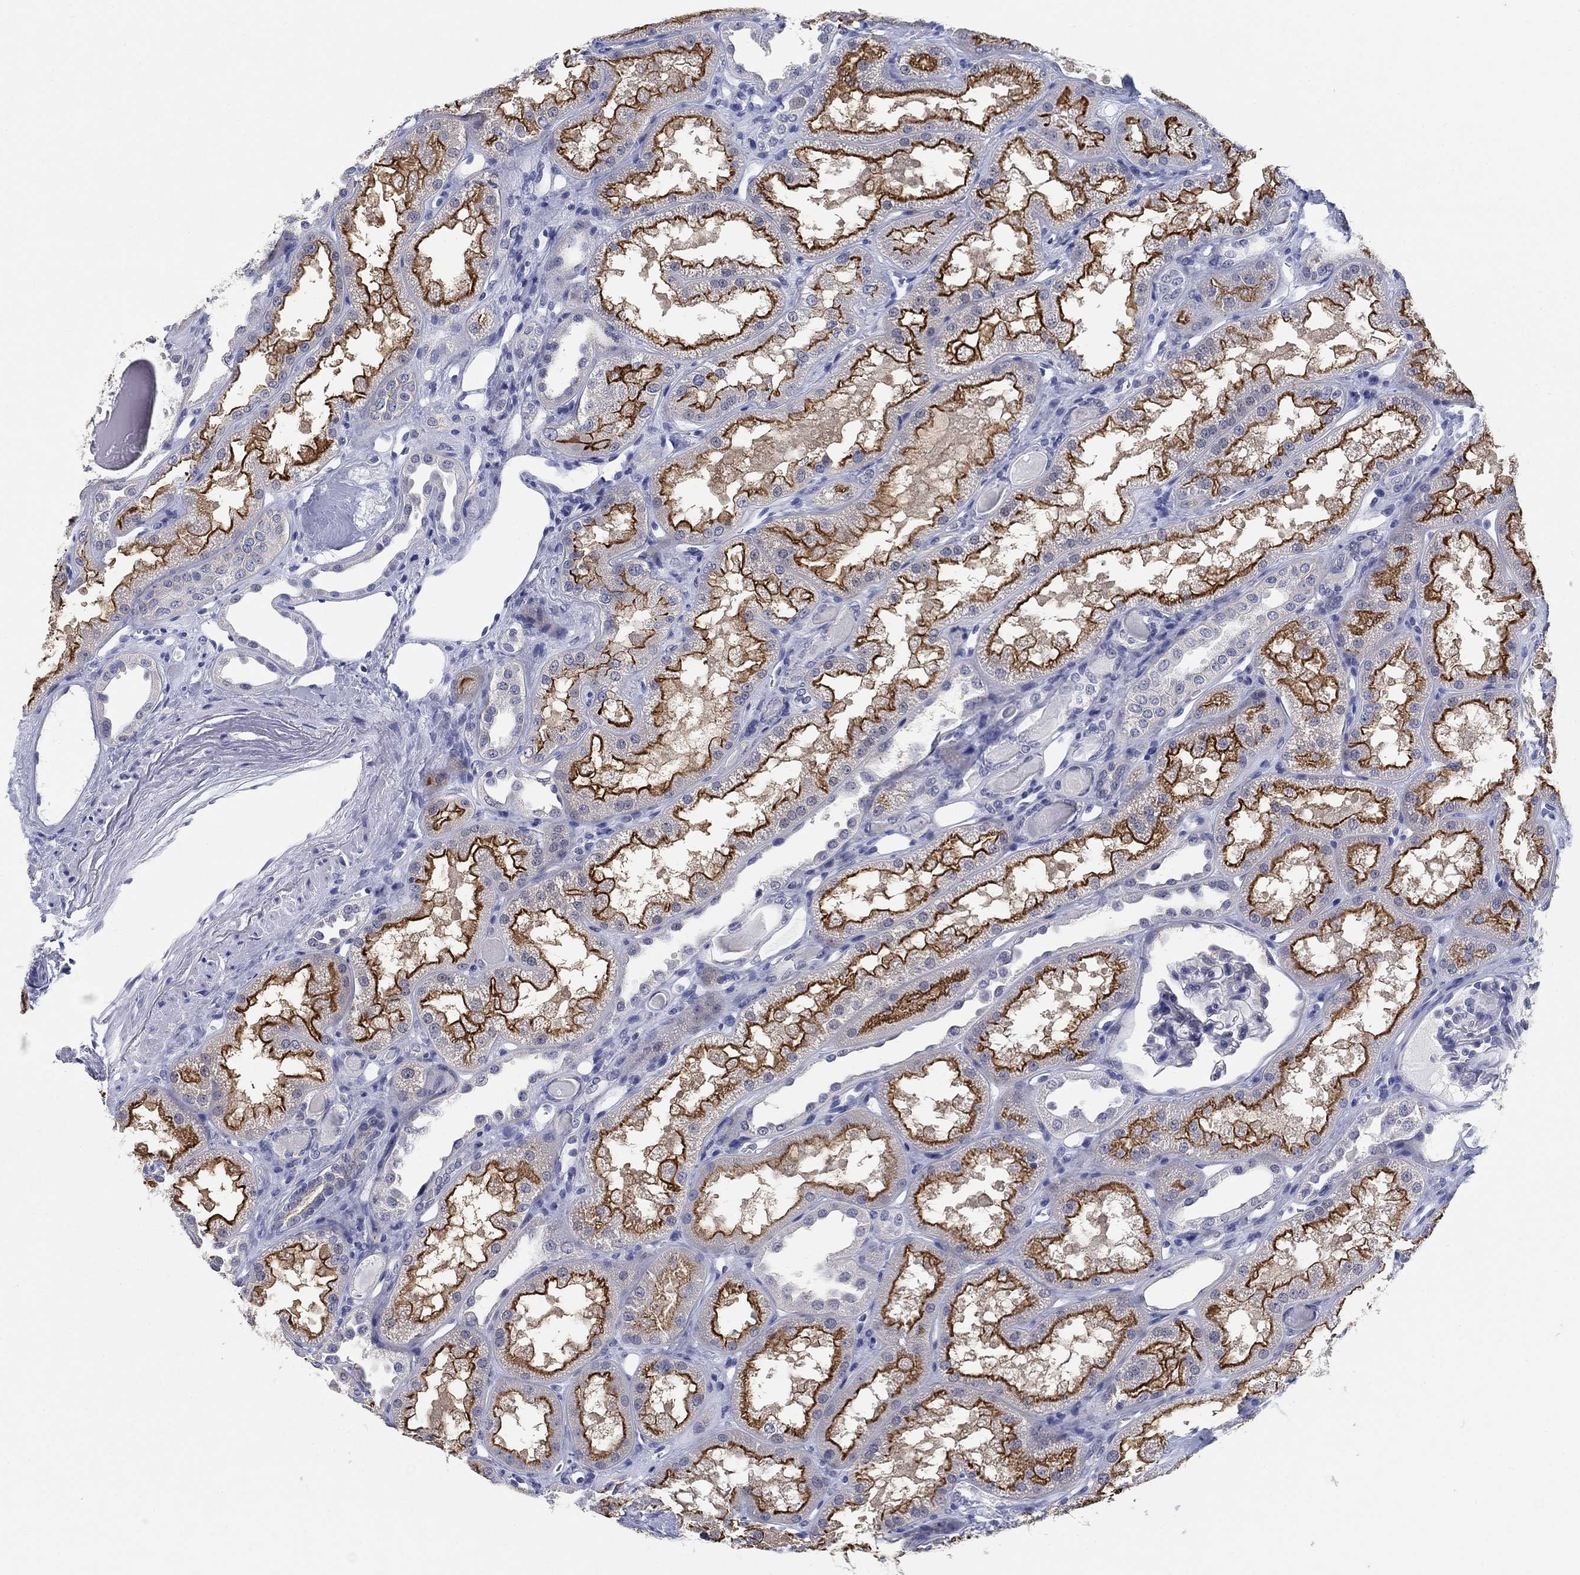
{"staining": {"intensity": "negative", "quantity": "none", "location": "none"}, "tissue": "kidney", "cell_type": "Cells in glomeruli", "image_type": "normal", "snomed": [{"axis": "morphology", "description": "Normal tissue, NOS"}, {"axis": "topography", "description": "Kidney"}], "caption": "Cells in glomeruli are negative for protein expression in normal human kidney. The staining was performed using DAB (3,3'-diaminobenzidine) to visualize the protein expression in brown, while the nuclei were stained in blue with hematoxylin (Magnification: 20x).", "gene": "CLUL1", "patient": {"sex": "male", "age": 61}}